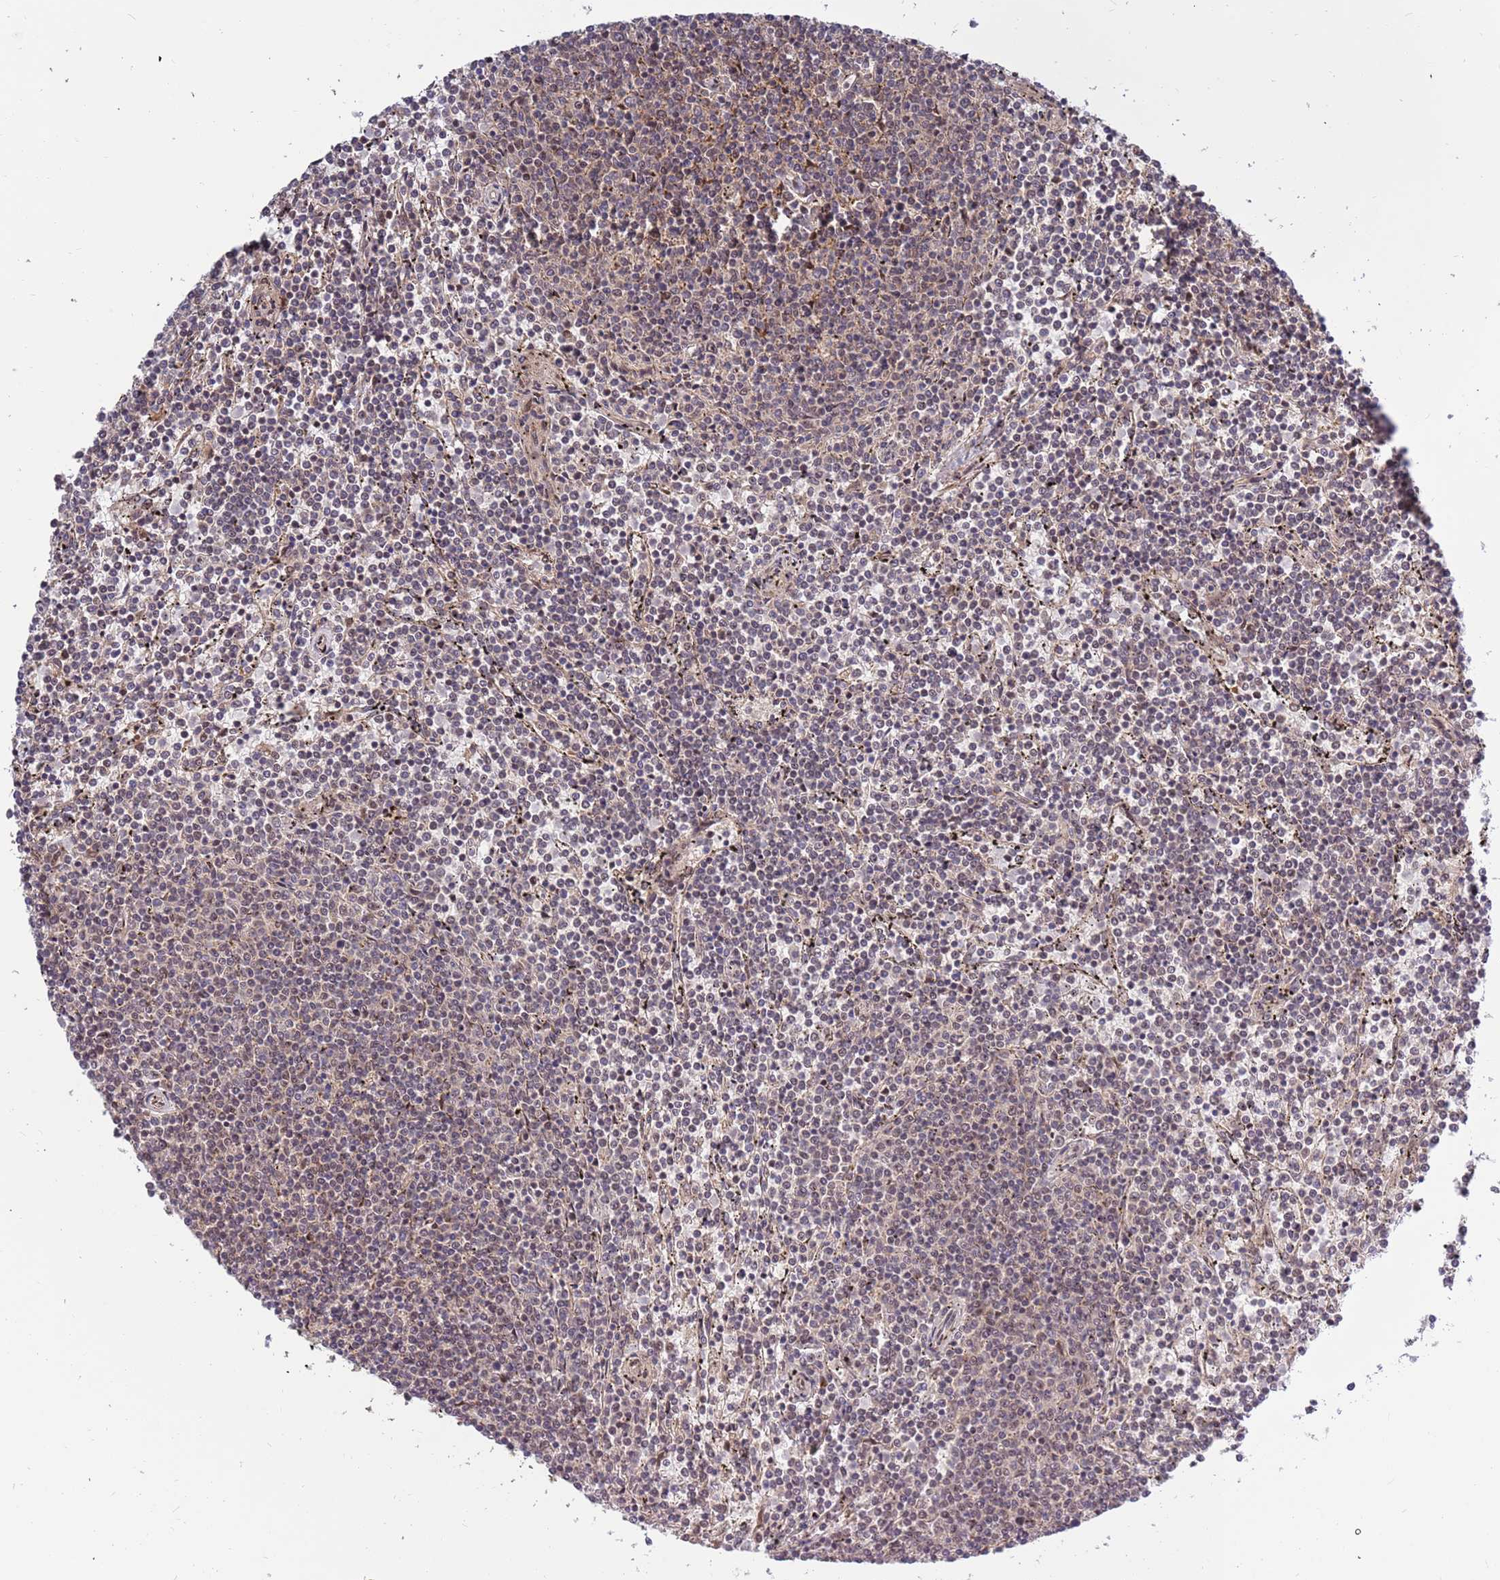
{"staining": {"intensity": "negative", "quantity": "none", "location": "none"}, "tissue": "lymphoma", "cell_type": "Tumor cells", "image_type": "cancer", "snomed": [{"axis": "morphology", "description": "Malignant lymphoma, non-Hodgkin's type, Low grade"}, {"axis": "topography", "description": "Spleen"}], "caption": "Tumor cells show no significant expression in low-grade malignant lymphoma, non-Hodgkin's type. Nuclei are stained in blue.", "gene": "HAUS3", "patient": {"sex": "female", "age": 50}}